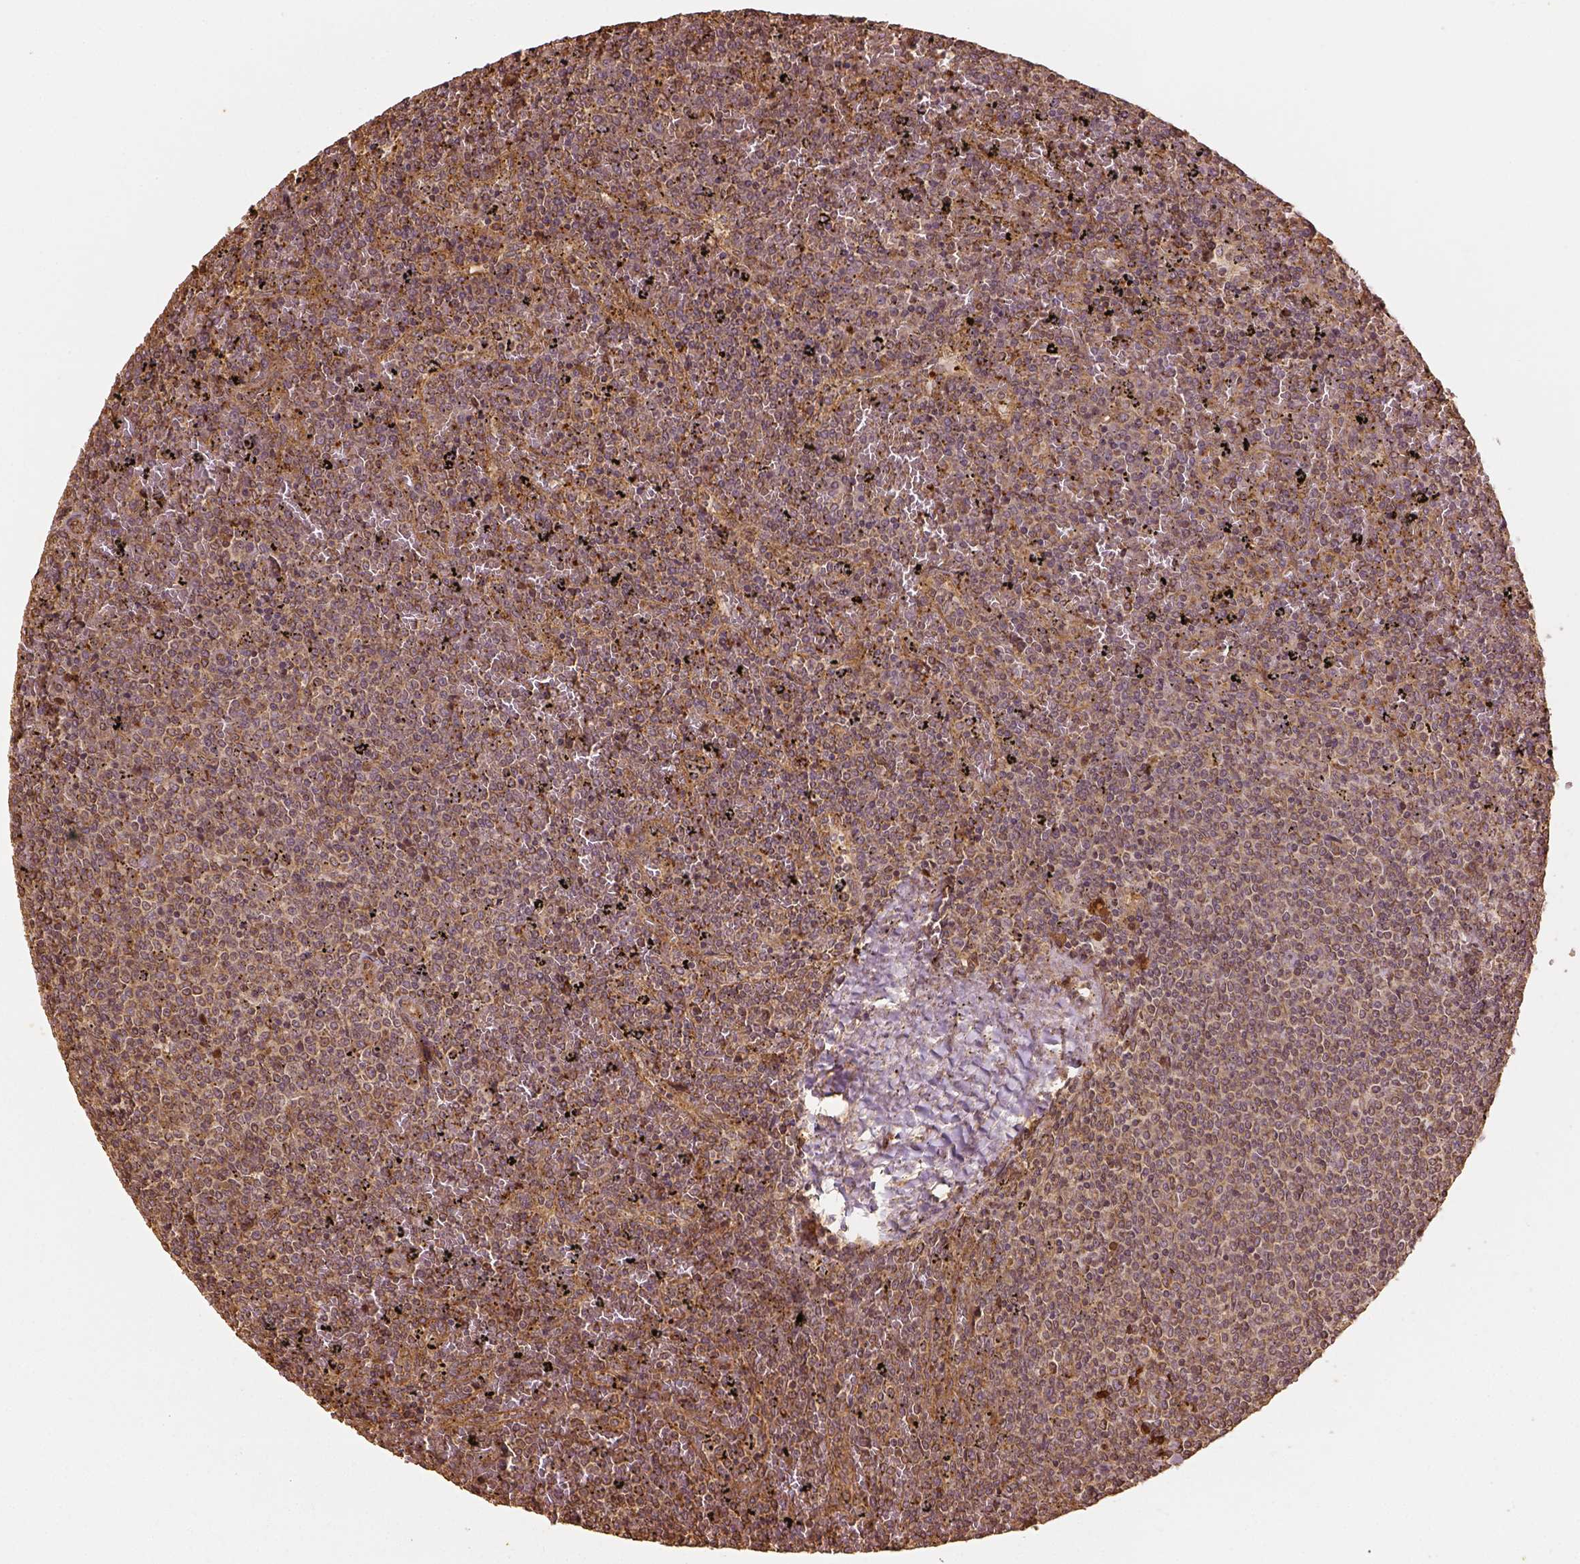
{"staining": {"intensity": "moderate", "quantity": "<25%", "location": "cytoplasmic/membranous"}, "tissue": "lymphoma", "cell_type": "Tumor cells", "image_type": "cancer", "snomed": [{"axis": "morphology", "description": "Malignant lymphoma, non-Hodgkin's type, Low grade"}, {"axis": "topography", "description": "Spleen"}], "caption": "Malignant lymphoma, non-Hodgkin's type (low-grade) stained with IHC exhibits moderate cytoplasmic/membranous expression in about <25% of tumor cells.", "gene": "VEGFA", "patient": {"sex": "female", "age": 77}}